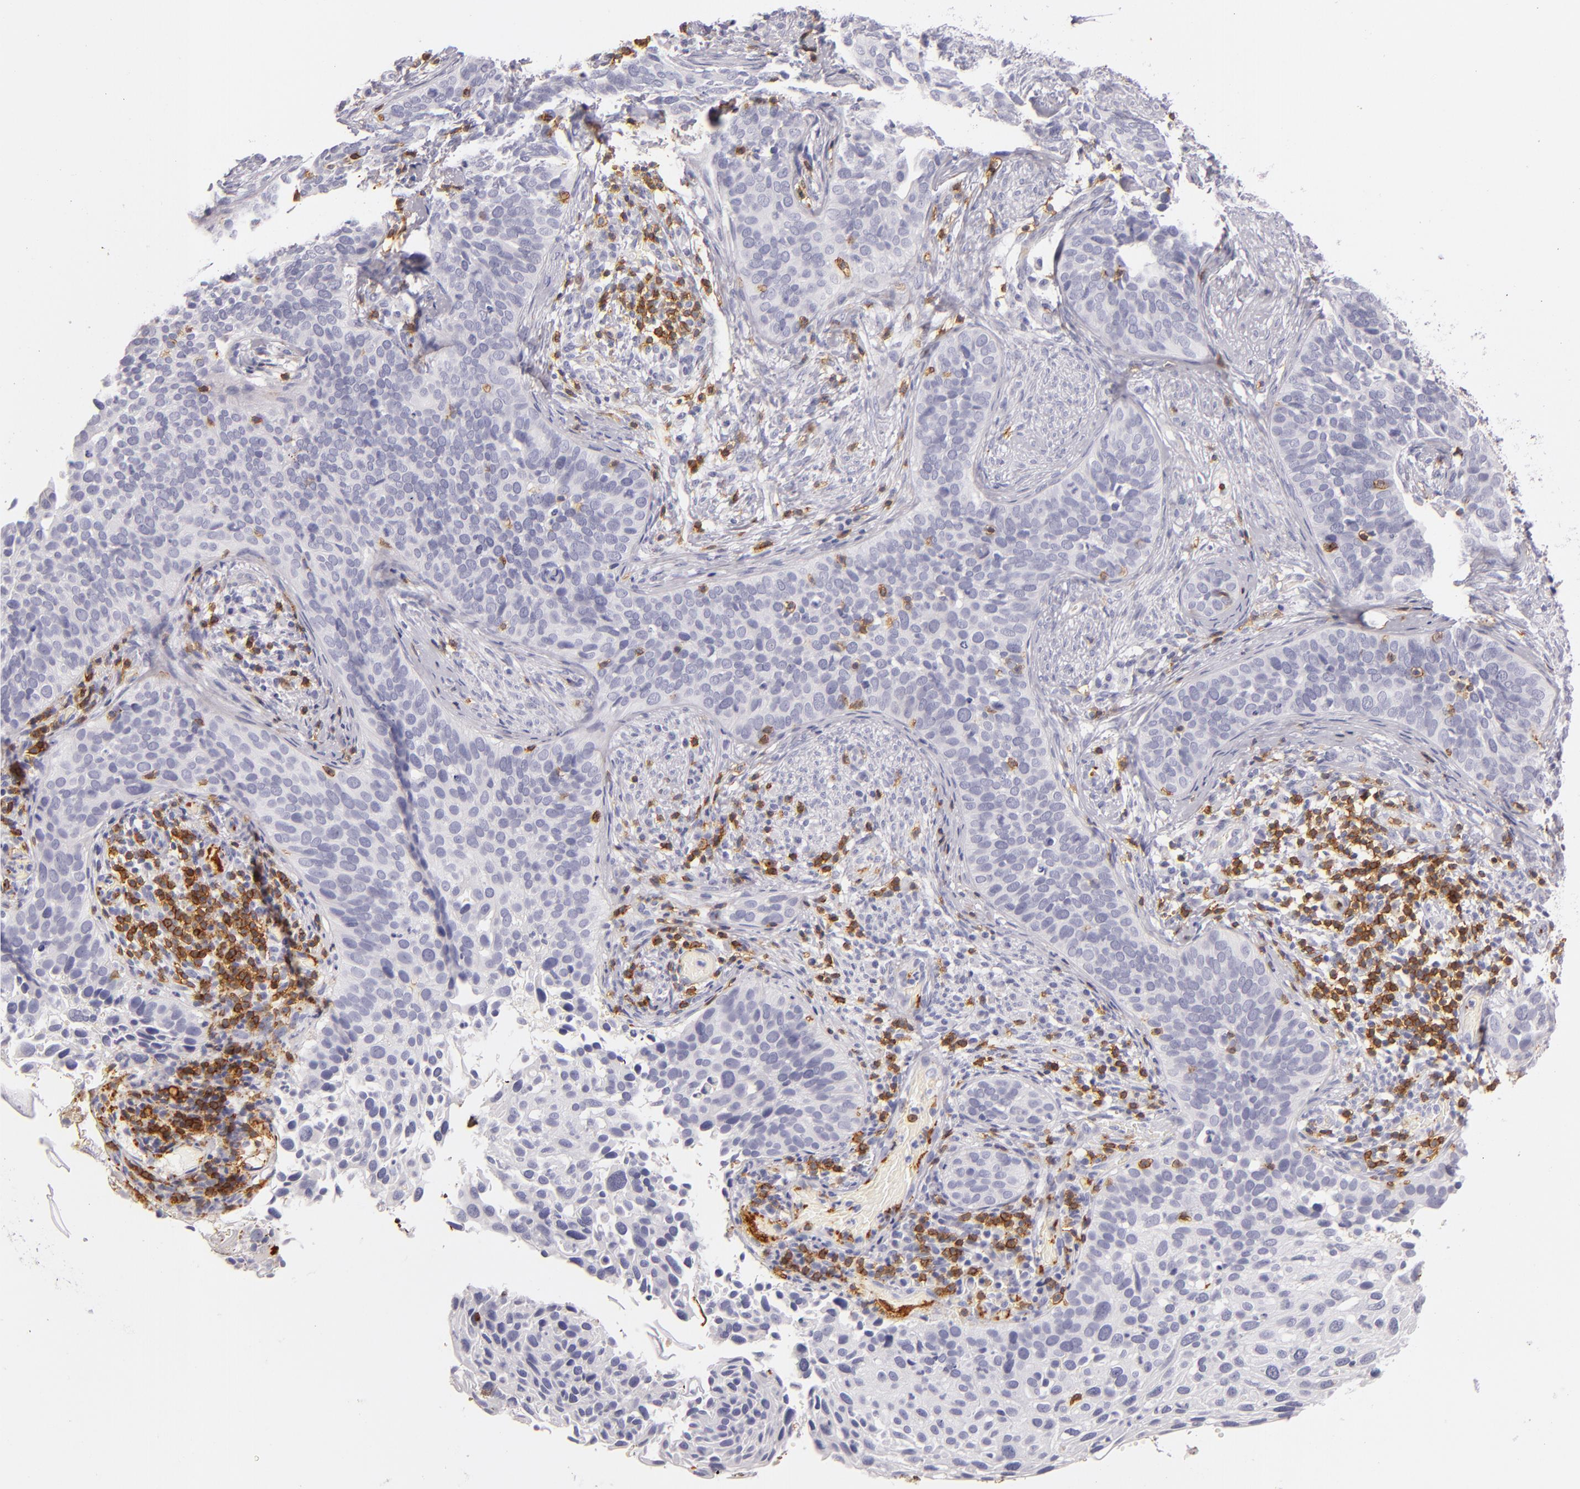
{"staining": {"intensity": "negative", "quantity": "none", "location": "none"}, "tissue": "cervical cancer", "cell_type": "Tumor cells", "image_type": "cancer", "snomed": [{"axis": "morphology", "description": "Squamous cell carcinoma, NOS"}, {"axis": "topography", "description": "Cervix"}], "caption": "There is no significant expression in tumor cells of cervical cancer (squamous cell carcinoma).", "gene": "LAT", "patient": {"sex": "female", "age": 31}}